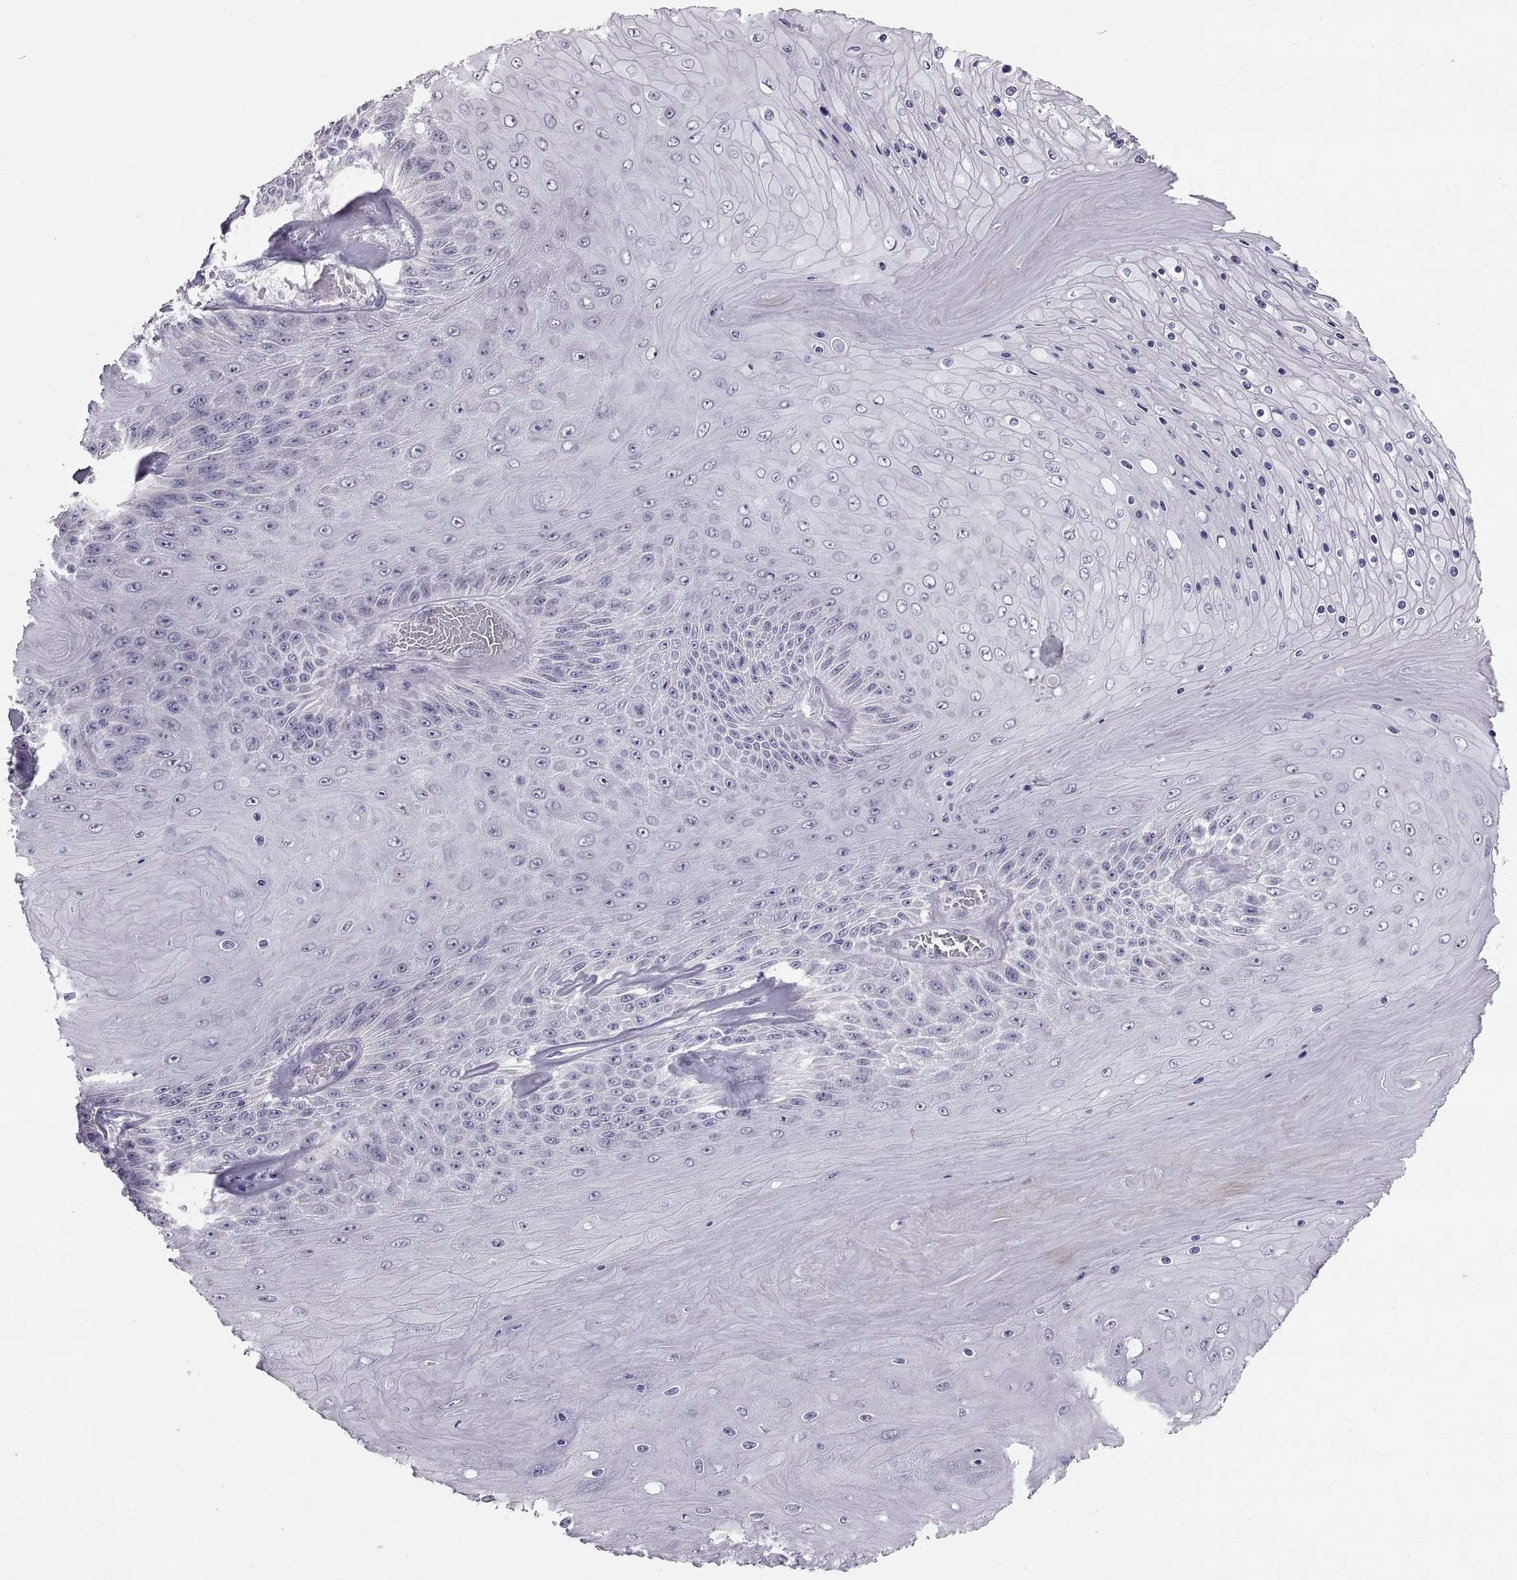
{"staining": {"intensity": "negative", "quantity": "none", "location": "none"}, "tissue": "skin cancer", "cell_type": "Tumor cells", "image_type": "cancer", "snomed": [{"axis": "morphology", "description": "Squamous cell carcinoma, NOS"}, {"axis": "topography", "description": "Skin"}], "caption": "Tumor cells show no significant staining in skin cancer.", "gene": "WBP2NL", "patient": {"sex": "male", "age": 62}}